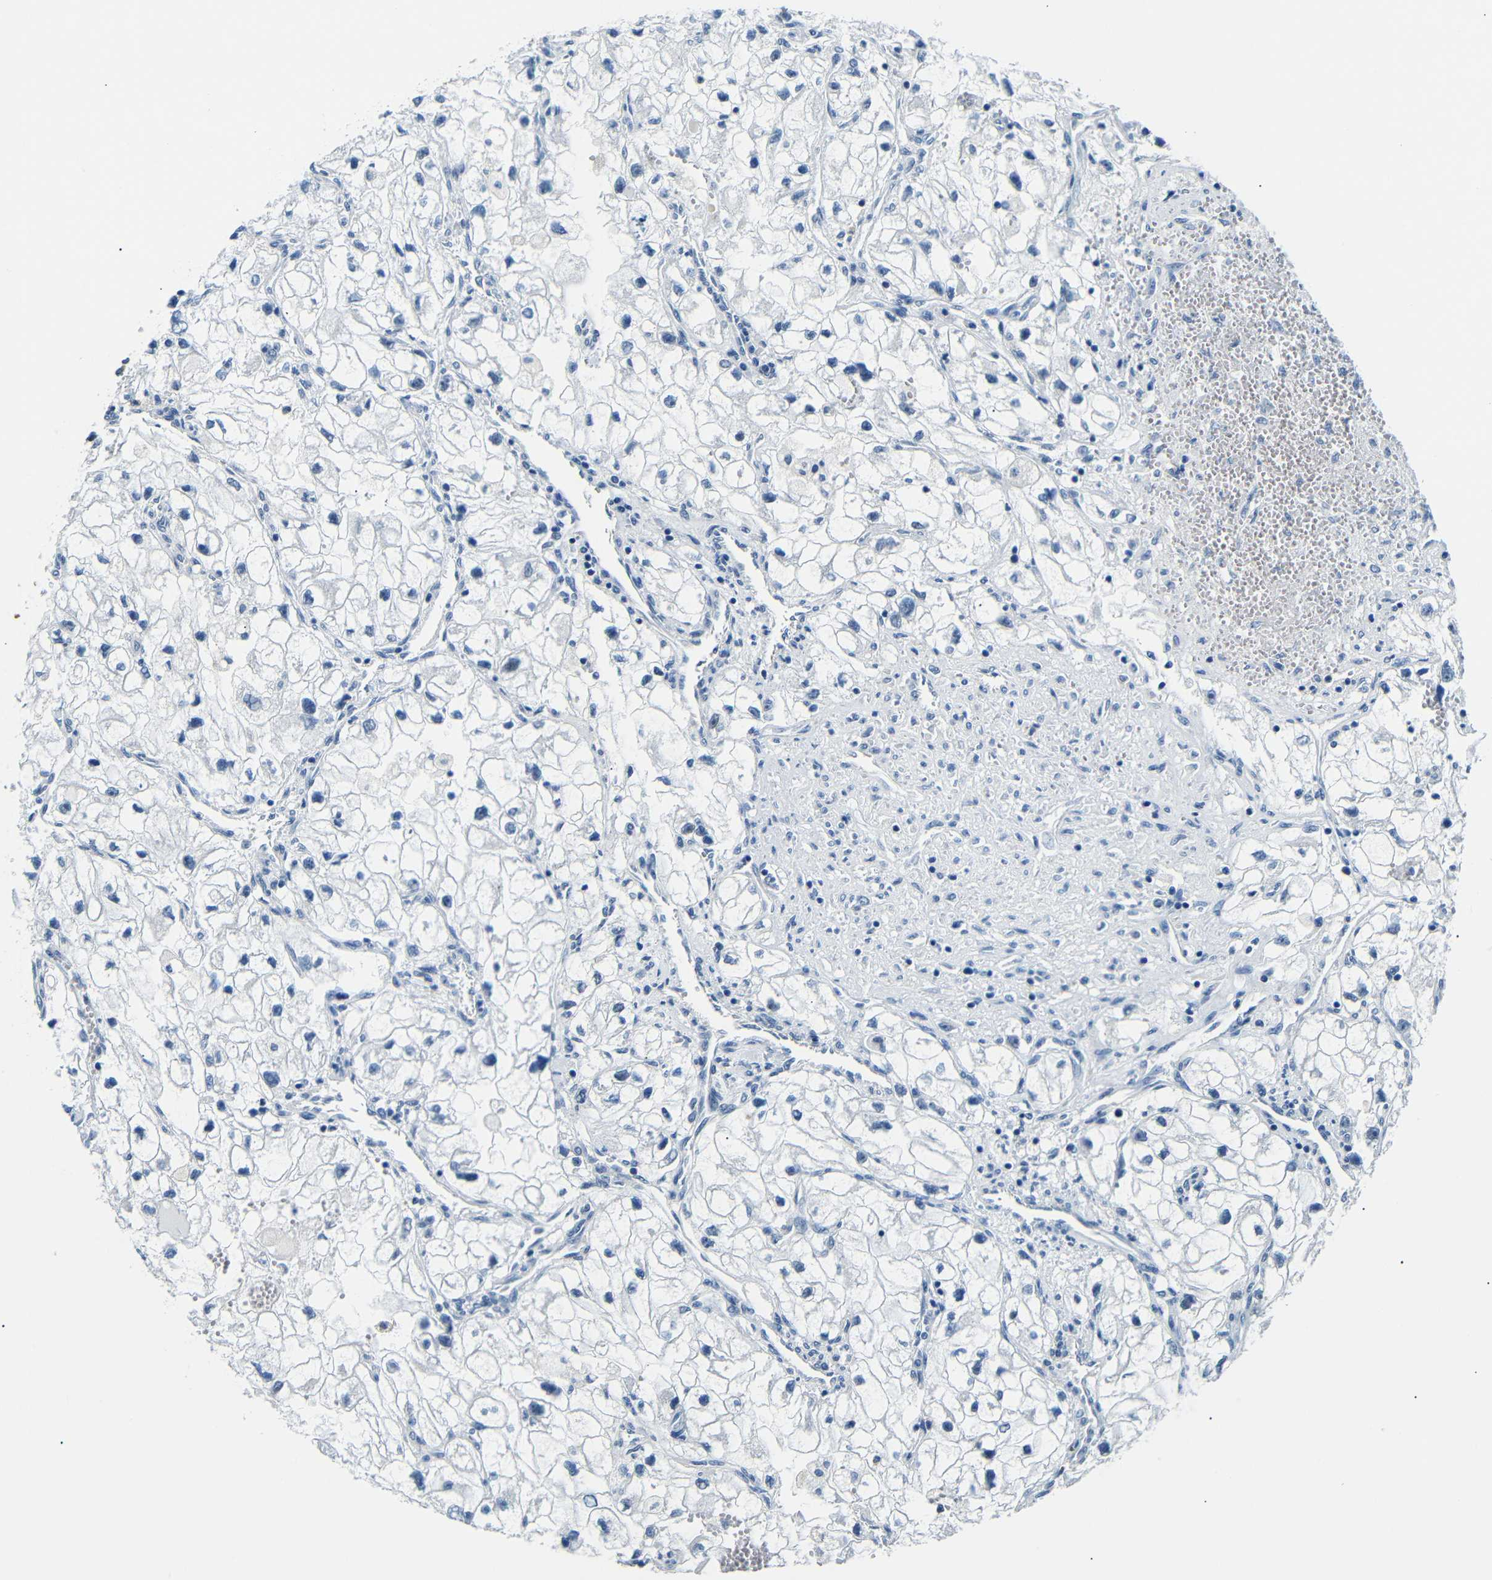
{"staining": {"intensity": "negative", "quantity": "none", "location": "none"}, "tissue": "renal cancer", "cell_type": "Tumor cells", "image_type": "cancer", "snomed": [{"axis": "morphology", "description": "Adenocarcinoma, NOS"}, {"axis": "topography", "description": "Kidney"}], "caption": "This is an IHC micrograph of renal cancer (adenocarcinoma). There is no expression in tumor cells.", "gene": "TAFA1", "patient": {"sex": "female", "age": 70}}